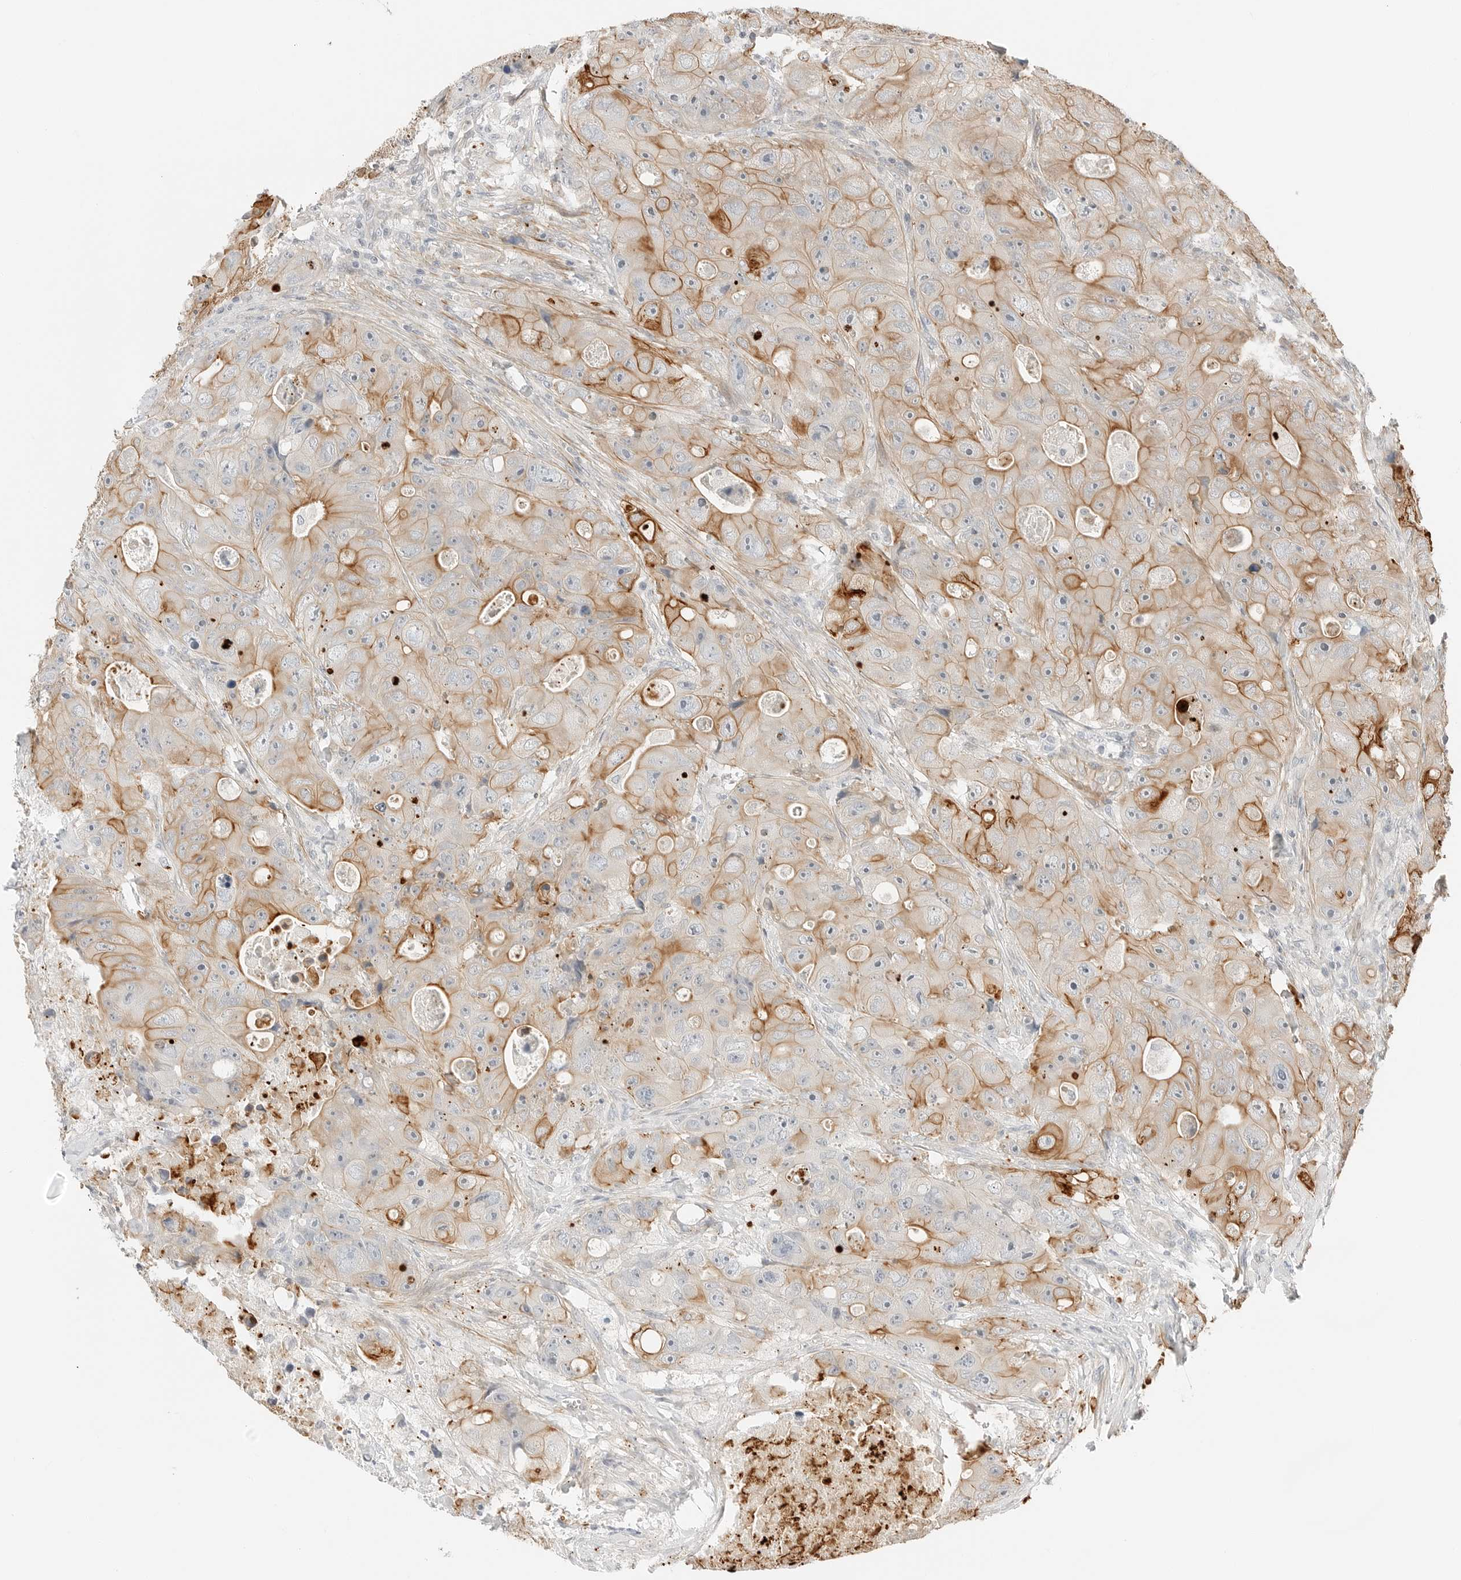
{"staining": {"intensity": "moderate", "quantity": "25%-75%", "location": "cytoplasmic/membranous"}, "tissue": "colorectal cancer", "cell_type": "Tumor cells", "image_type": "cancer", "snomed": [{"axis": "morphology", "description": "Adenocarcinoma, NOS"}, {"axis": "topography", "description": "Colon"}], "caption": "Colorectal cancer (adenocarcinoma) stained with DAB (3,3'-diaminobenzidine) immunohistochemistry reveals medium levels of moderate cytoplasmic/membranous positivity in about 25%-75% of tumor cells.", "gene": "IQCC", "patient": {"sex": "female", "age": 46}}